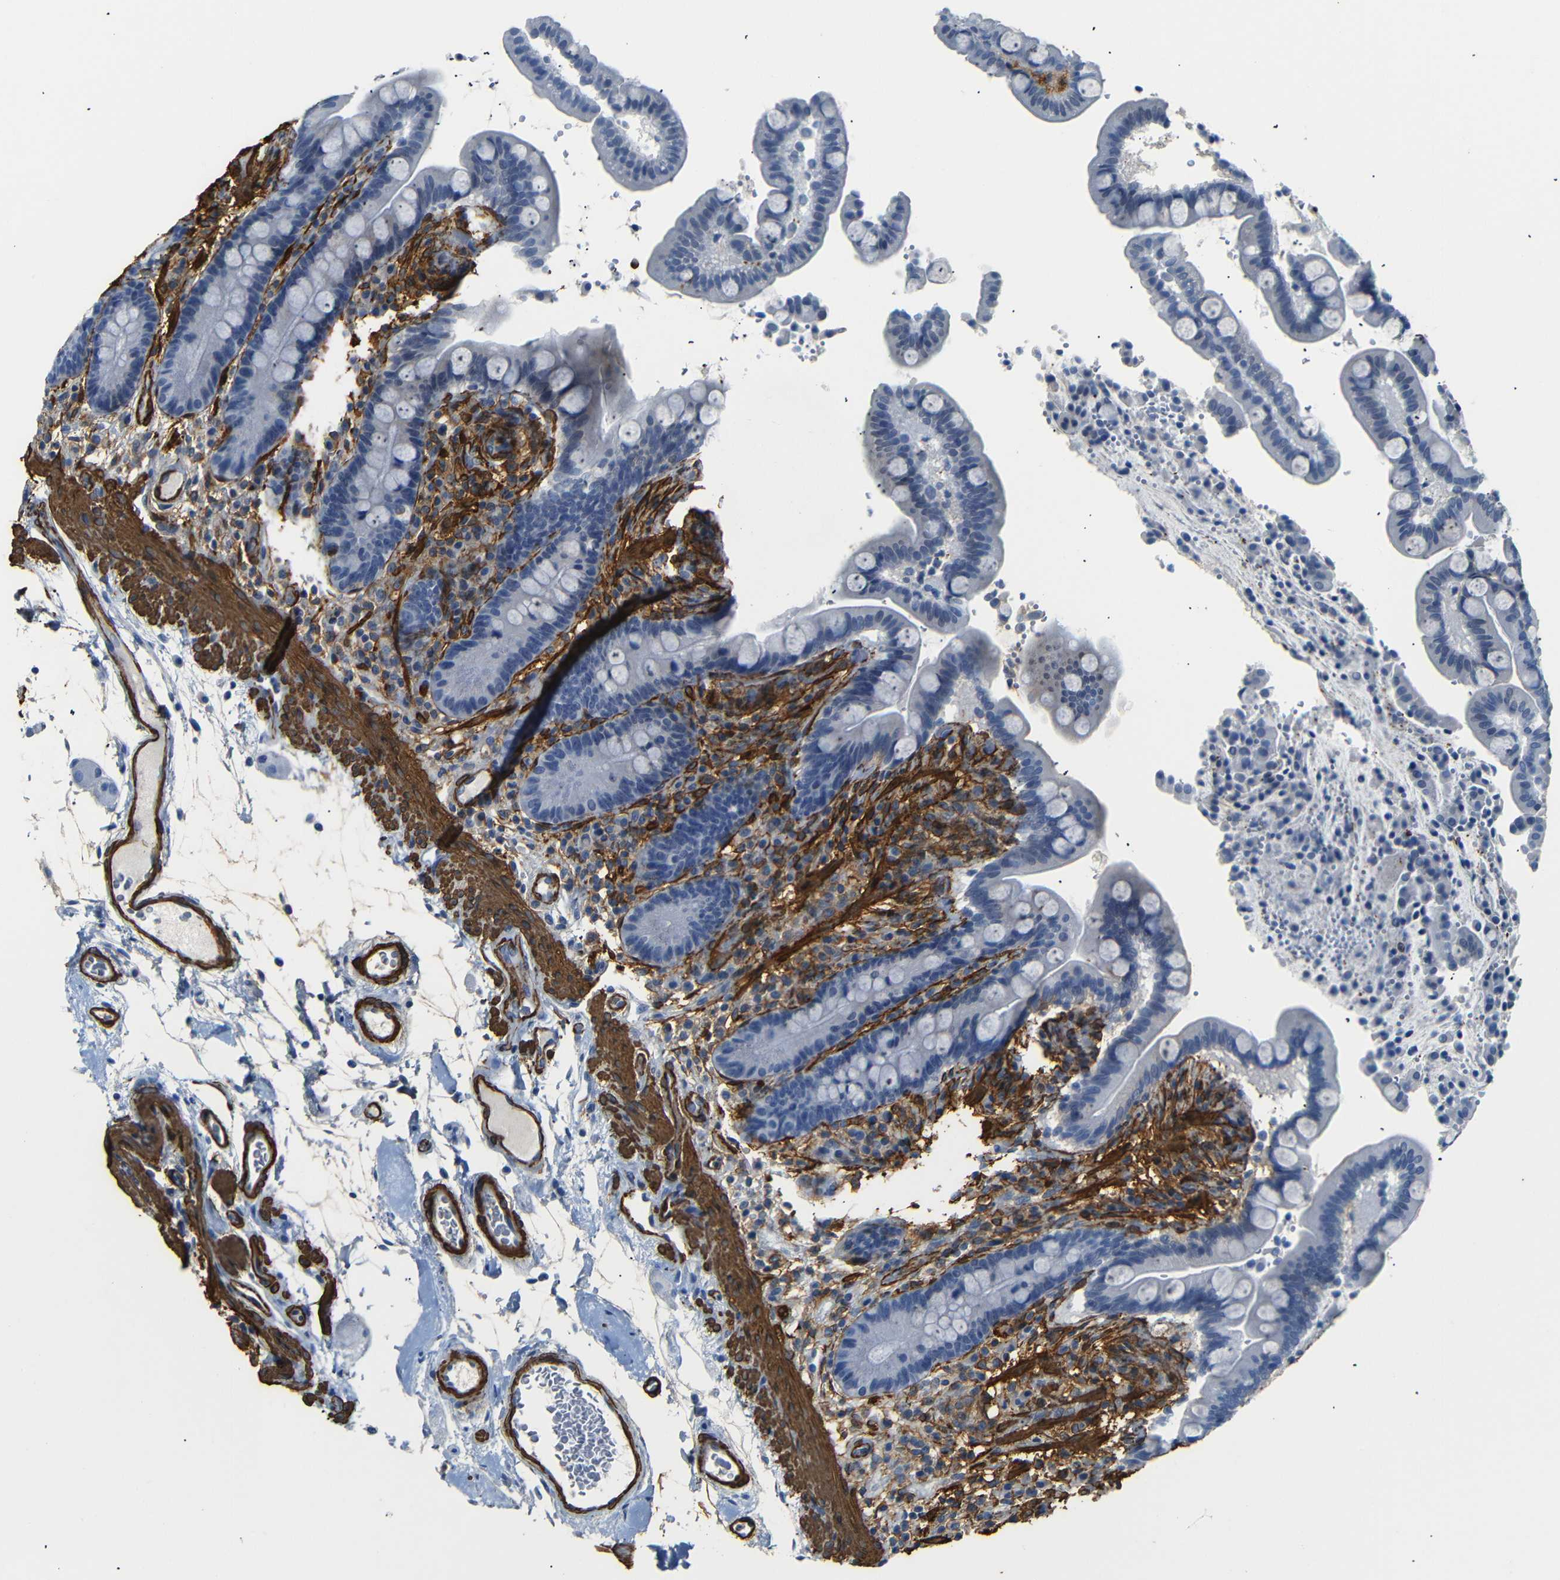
{"staining": {"intensity": "negative", "quantity": "none", "location": "none"}, "tissue": "colon", "cell_type": "Endothelial cells", "image_type": "normal", "snomed": [{"axis": "morphology", "description": "Normal tissue, NOS"}, {"axis": "topography", "description": "Colon"}], "caption": "Endothelial cells are negative for brown protein staining in normal colon.", "gene": "ACTA2", "patient": {"sex": "male", "age": 73}}